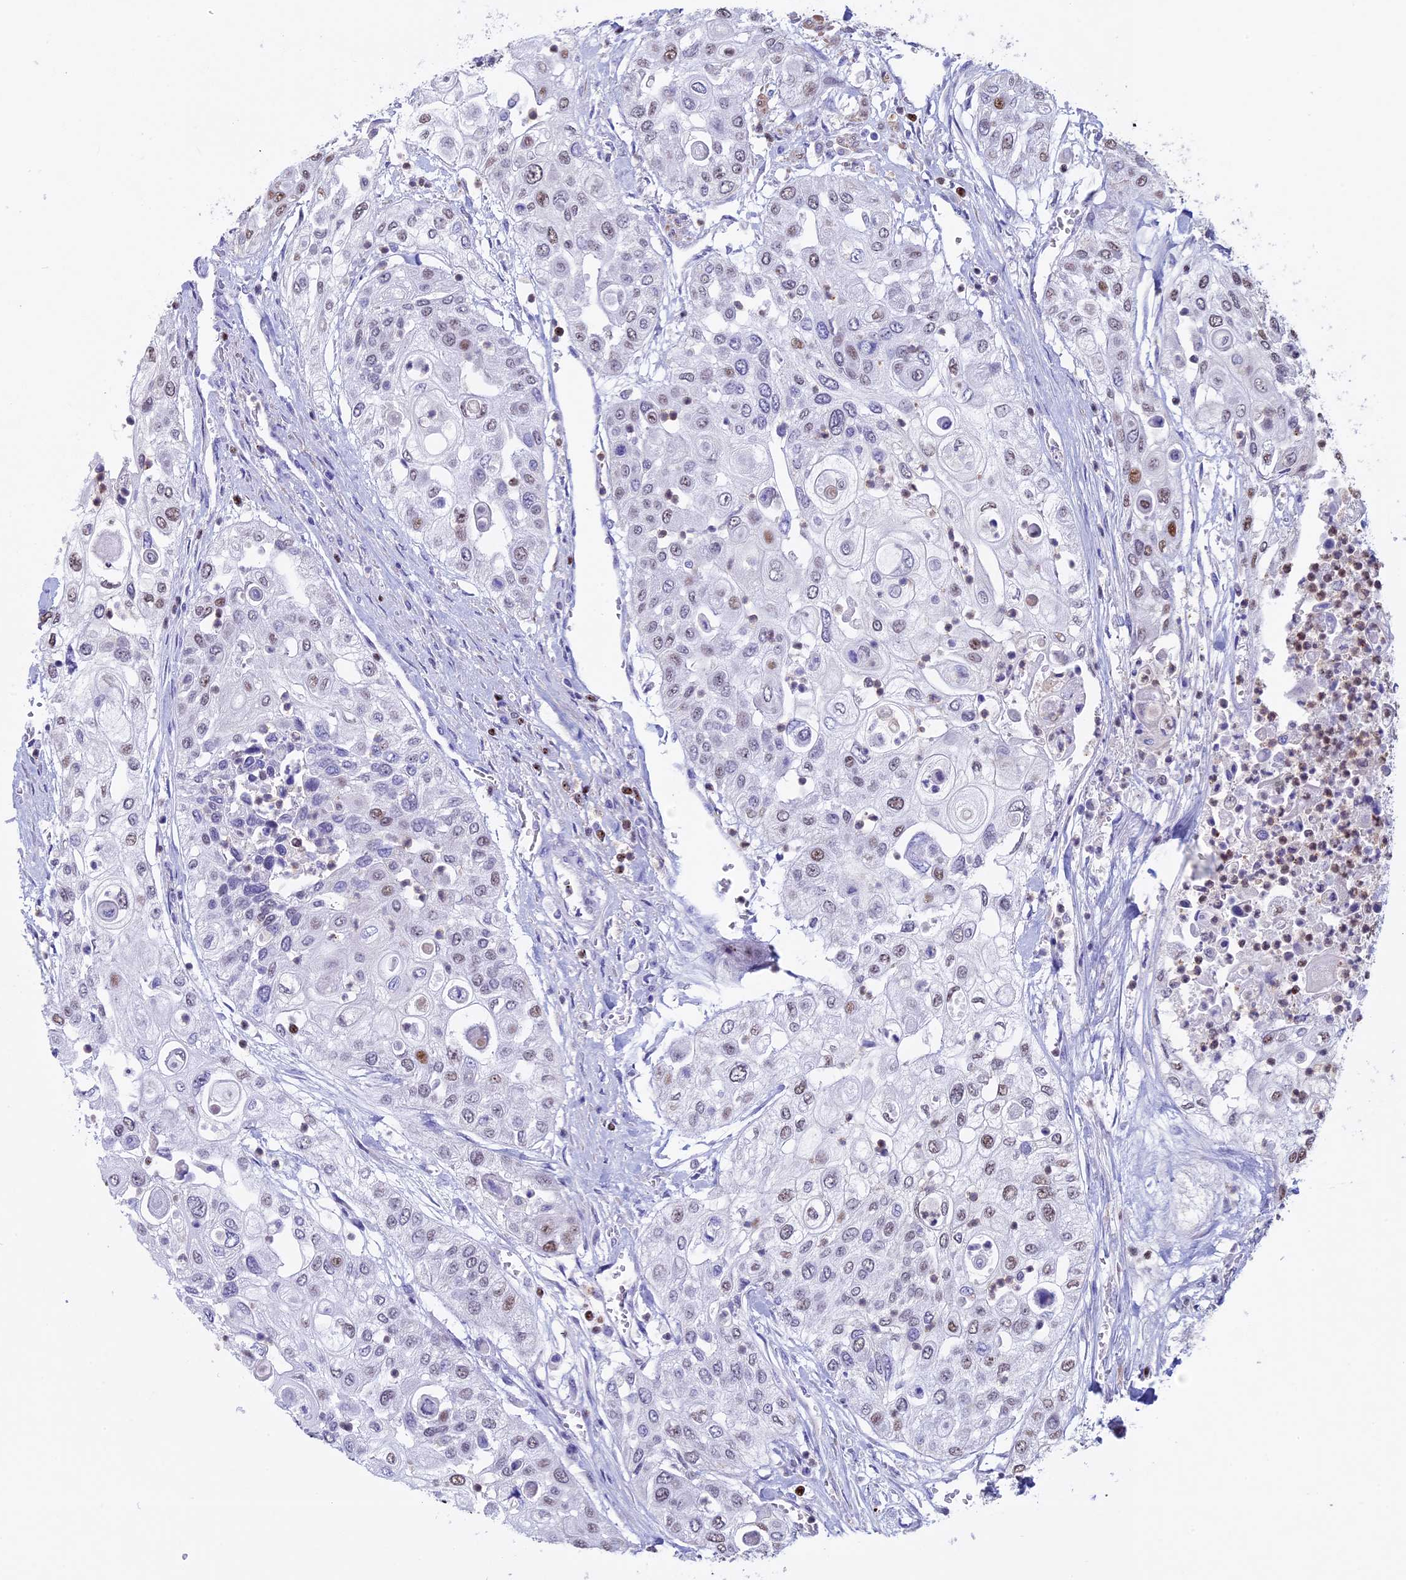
{"staining": {"intensity": "weak", "quantity": "<25%", "location": "nuclear"}, "tissue": "urothelial cancer", "cell_type": "Tumor cells", "image_type": "cancer", "snomed": [{"axis": "morphology", "description": "Urothelial carcinoma, High grade"}, {"axis": "topography", "description": "Urinary bladder"}], "caption": "This is an IHC micrograph of urothelial carcinoma (high-grade). There is no expression in tumor cells.", "gene": "ACSS1", "patient": {"sex": "female", "age": 79}}